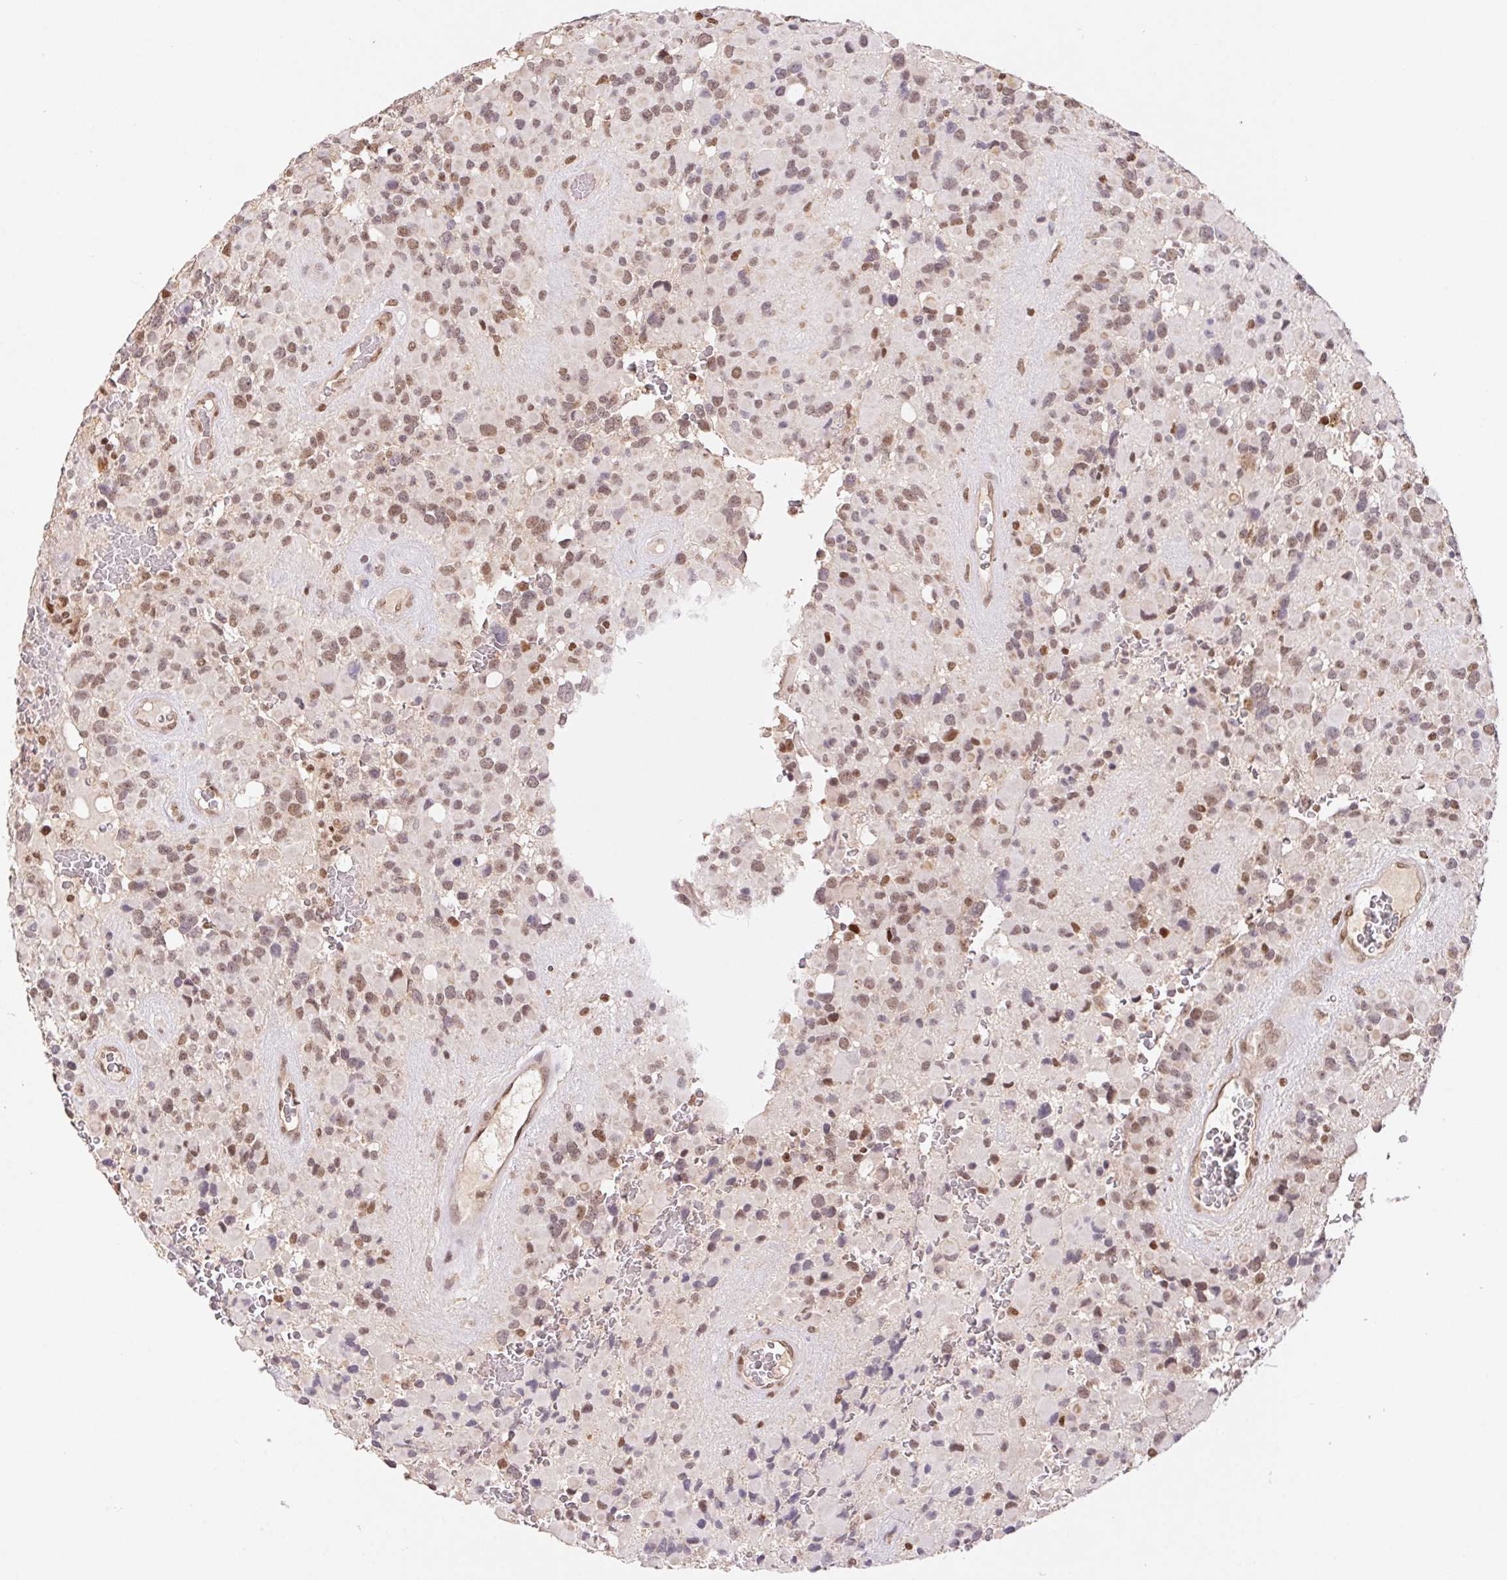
{"staining": {"intensity": "moderate", "quantity": "25%-75%", "location": "nuclear"}, "tissue": "glioma", "cell_type": "Tumor cells", "image_type": "cancer", "snomed": [{"axis": "morphology", "description": "Glioma, malignant, High grade"}, {"axis": "topography", "description": "Brain"}], "caption": "Moderate nuclear staining for a protein is present in approximately 25%-75% of tumor cells of glioma using immunohistochemistry.", "gene": "POLD3", "patient": {"sex": "female", "age": 40}}